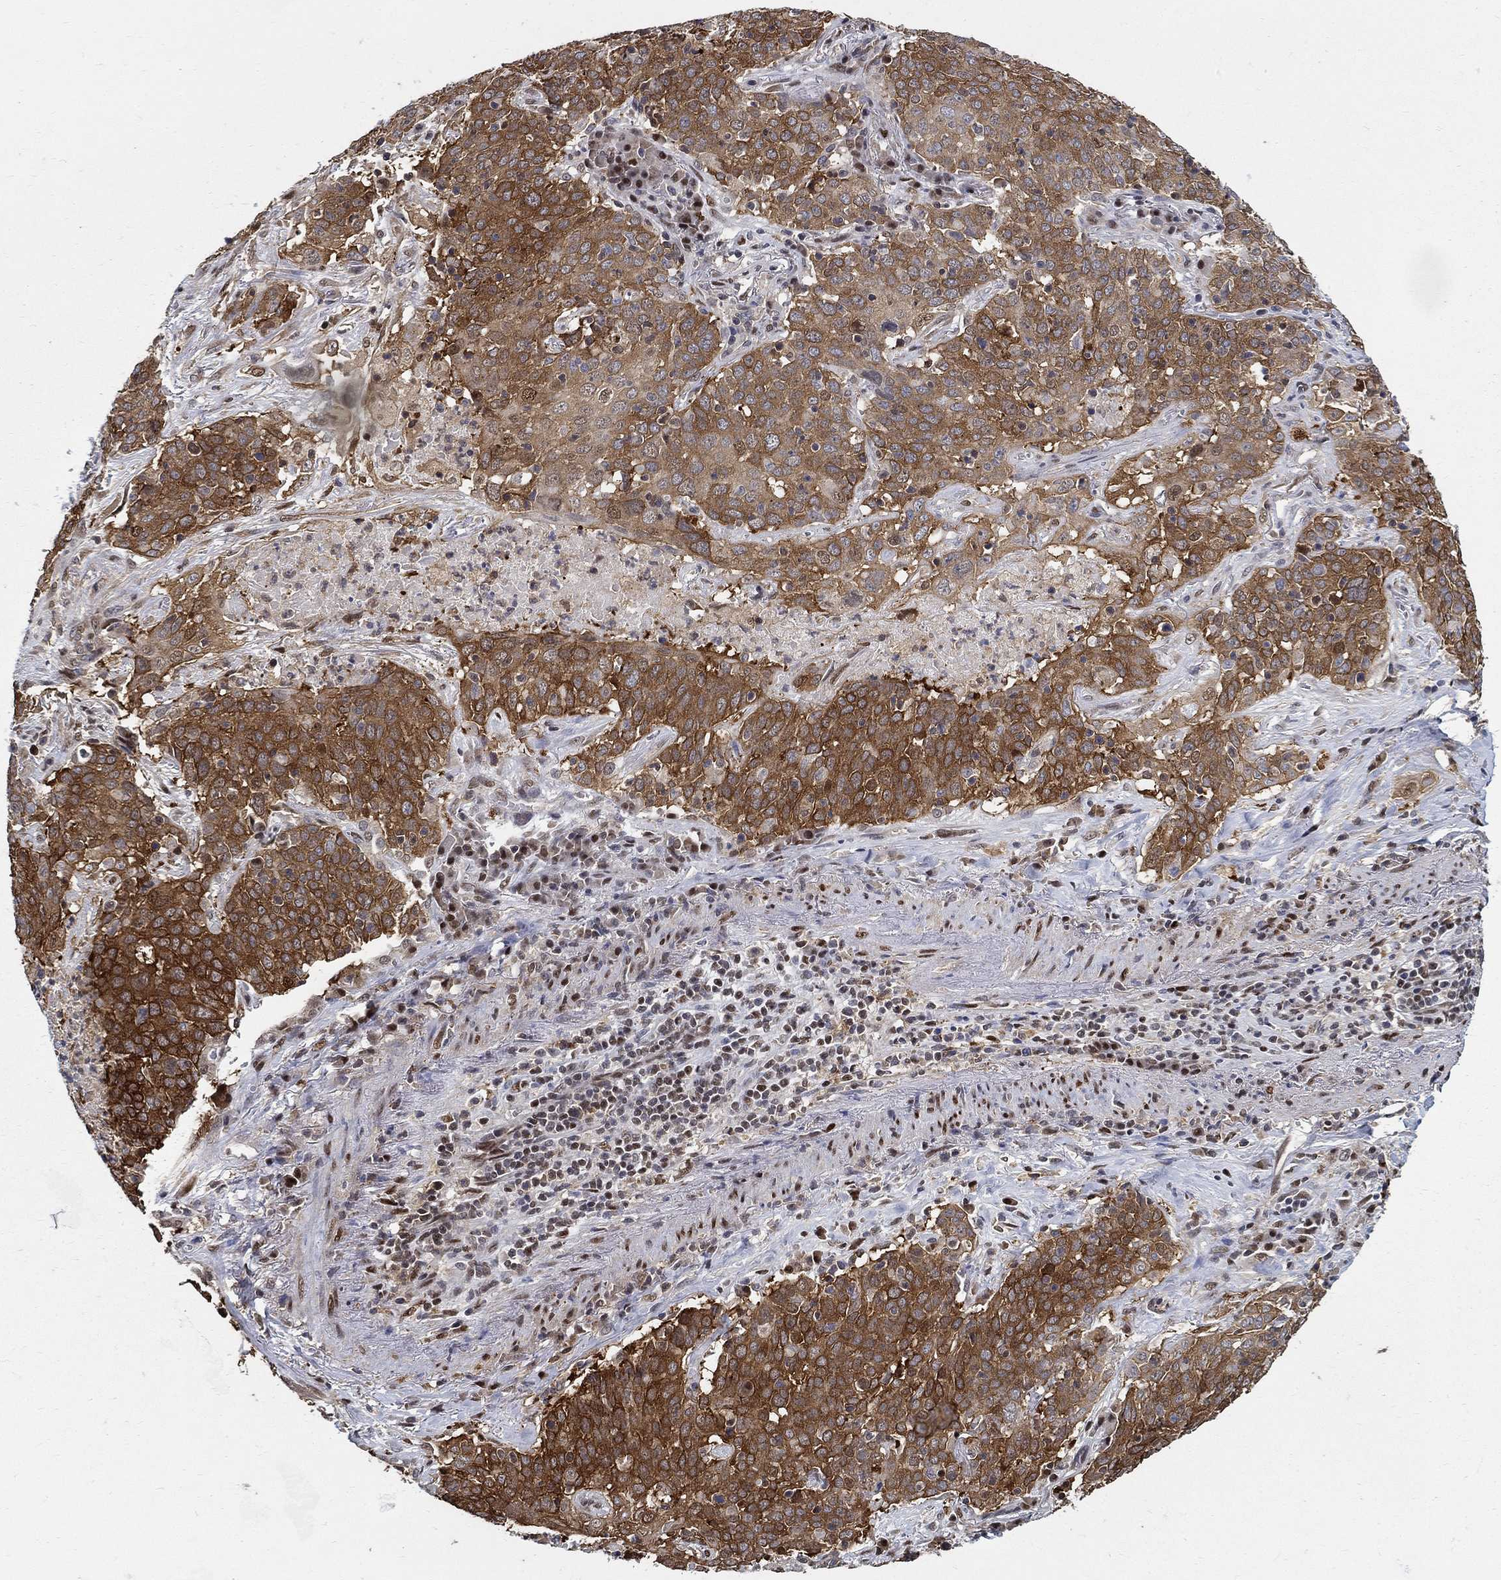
{"staining": {"intensity": "strong", "quantity": "25%-75%", "location": "cytoplasmic/membranous"}, "tissue": "lung cancer", "cell_type": "Tumor cells", "image_type": "cancer", "snomed": [{"axis": "morphology", "description": "Squamous cell carcinoma, NOS"}, {"axis": "topography", "description": "Lung"}], "caption": "Immunohistochemical staining of human lung cancer exhibits strong cytoplasmic/membranous protein expression in approximately 25%-75% of tumor cells. (DAB (3,3'-diaminobenzidine) IHC with brightfield microscopy, high magnification).", "gene": "ZNF594", "patient": {"sex": "male", "age": 82}}